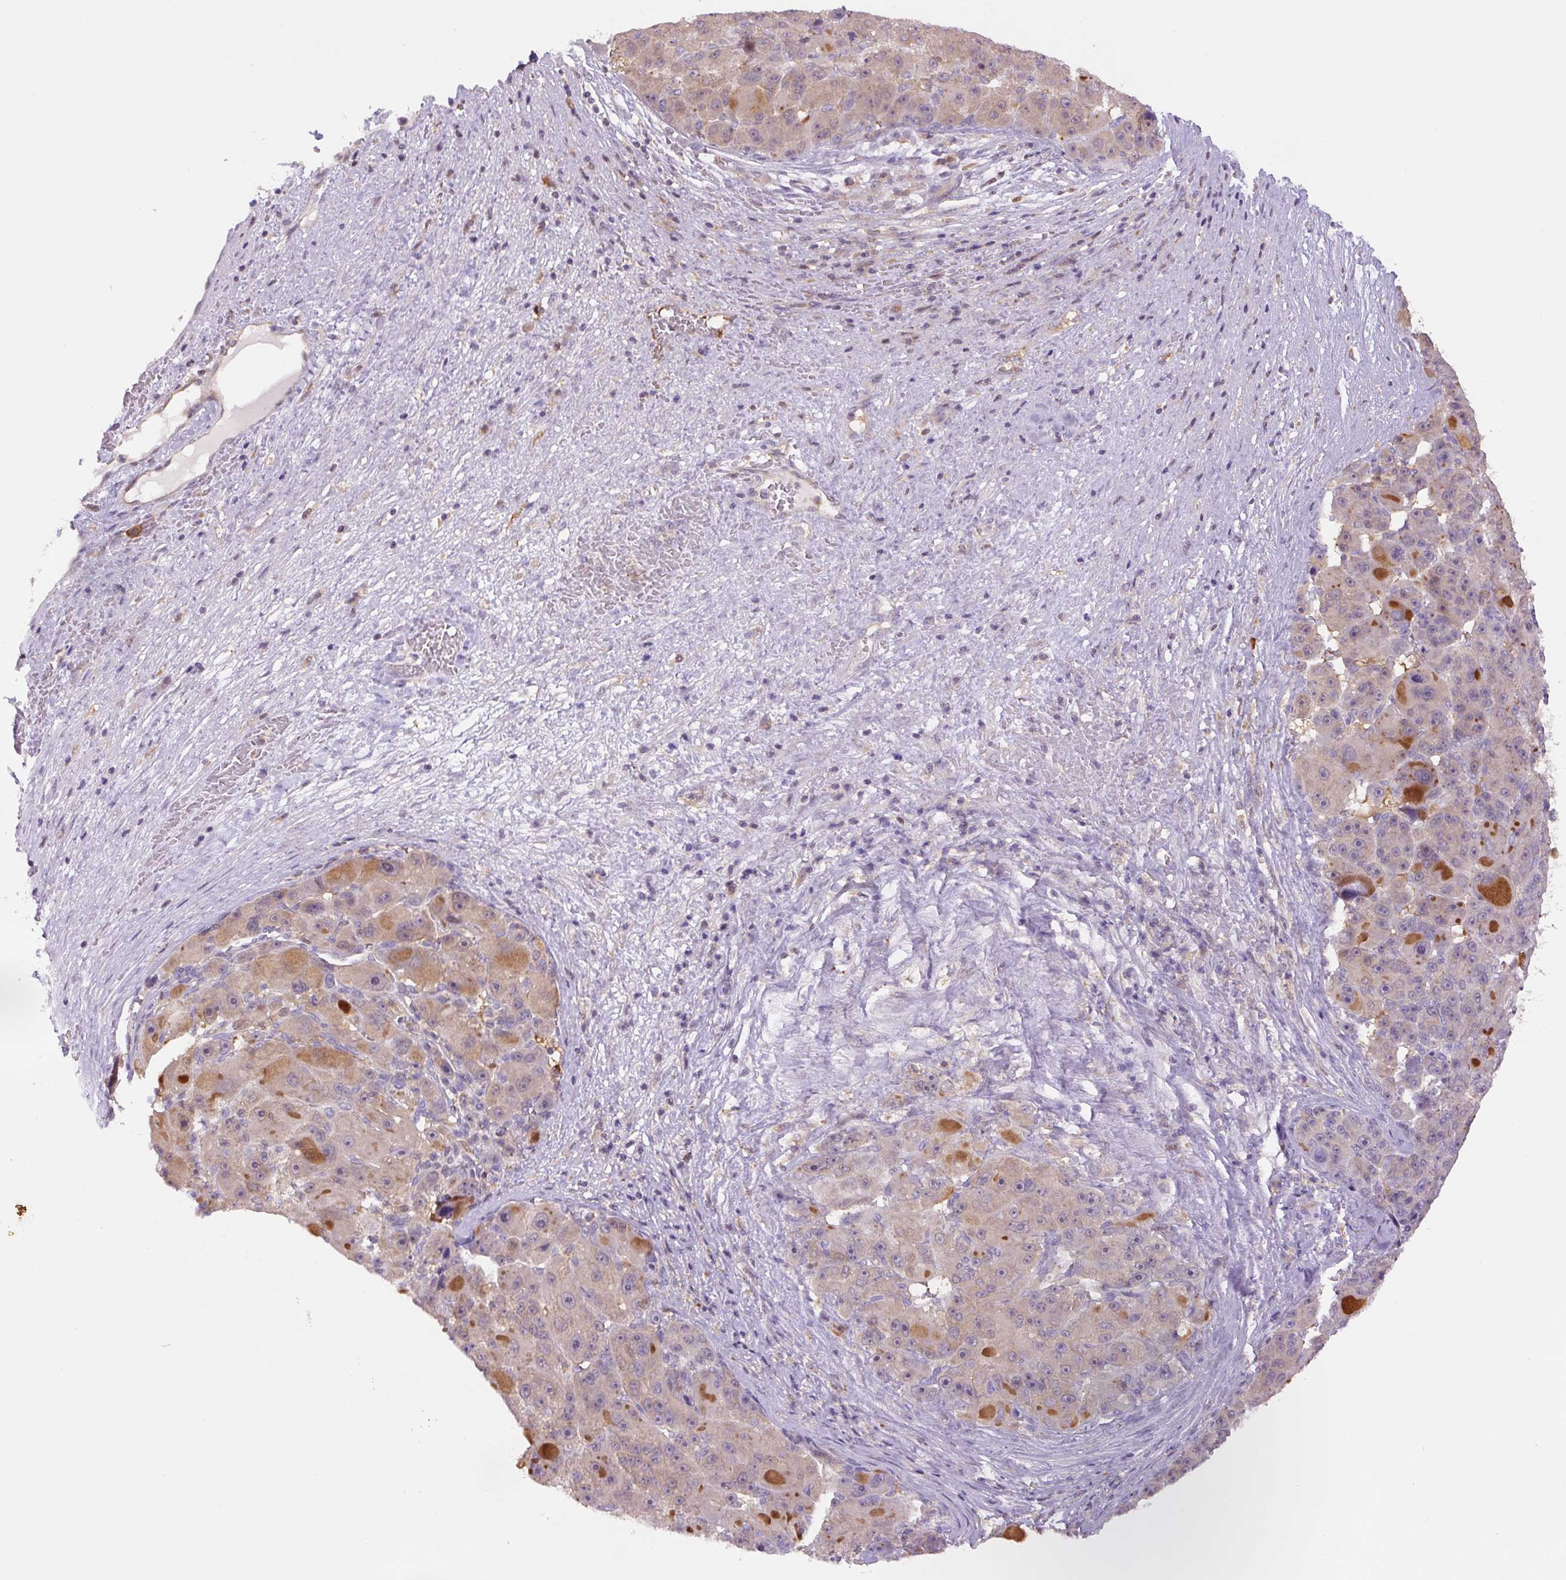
{"staining": {"intensity": "weak", "quantity": "<25%", "location": "cytoplasmic/membranous"}, "tissue": "liver cancer", "cell_type": "Tumor cells", "image_type": "cancer", "snomed": [{"axis": "morphology", "description": "Carcinoma, Hepatocellular, NOS"}, {"axis": "topography", "description": "Liver"}], "caption": "The image displays no staining of tumor cells in liver cancer (hepatocellular carcinoma).", "gene": "SPSB2", "patient": {"sex": "male", "age": 76}}